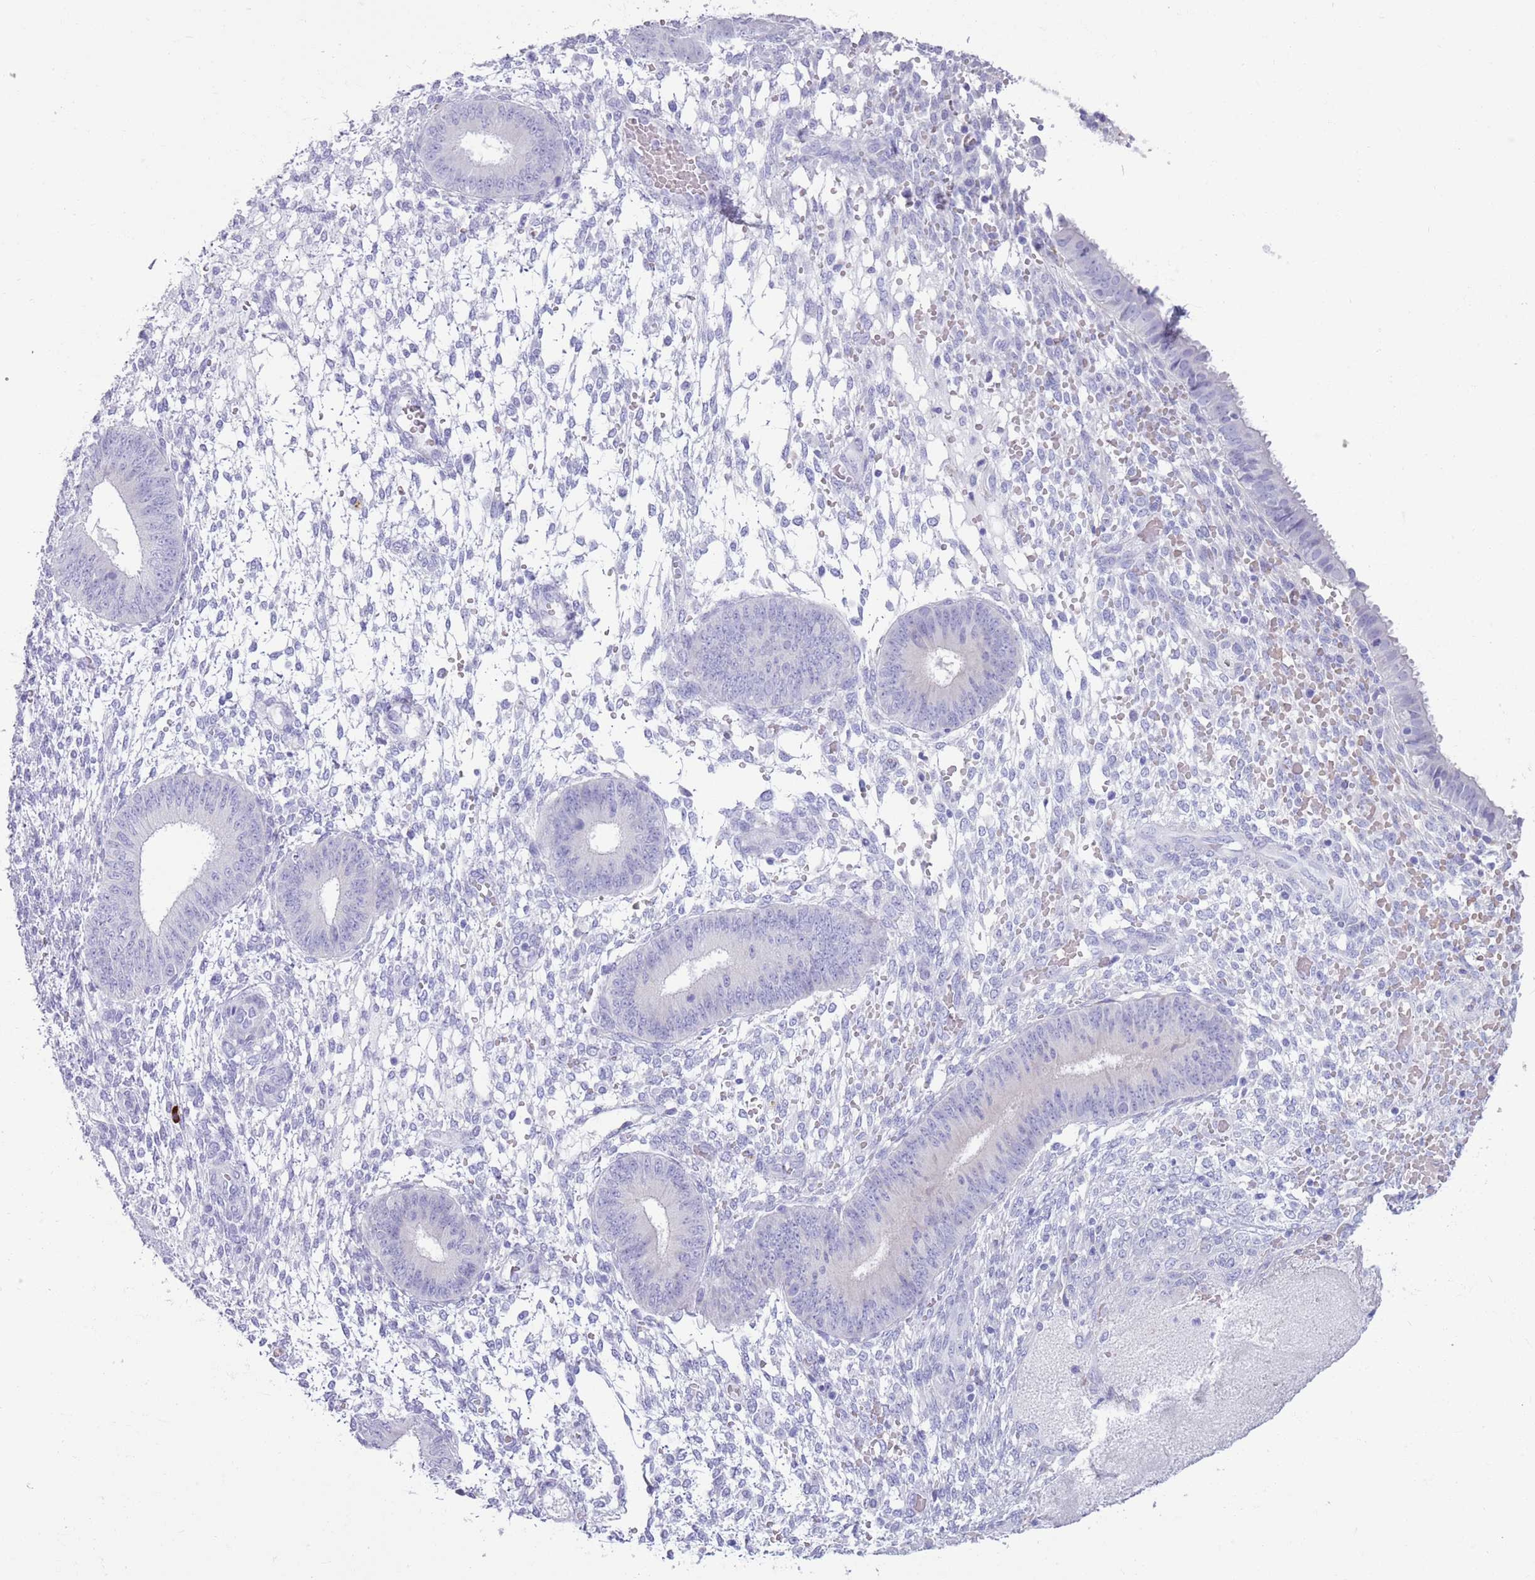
{"staining": {"intensity": "negative", "quantity": "none", "location": "none"}, "tissue": "endometrium", "cell_type": "Cells in endometrial stroma", "image_type": "normal", "snomed": [{"axis": "morphology", "description": "Normal tissue, NOS"}, {"axis": "topography", "description": "Endometrium"}], "caption": "Immunohistochemistry micrograph of normal endometrium stained for a protein (brown), which exhibits no positivity in cells in endometrial stroma. Nuclei are stained in blue.", "gene": "ENSG00000263020", "patient": {"sex": "female", "age": 49}}